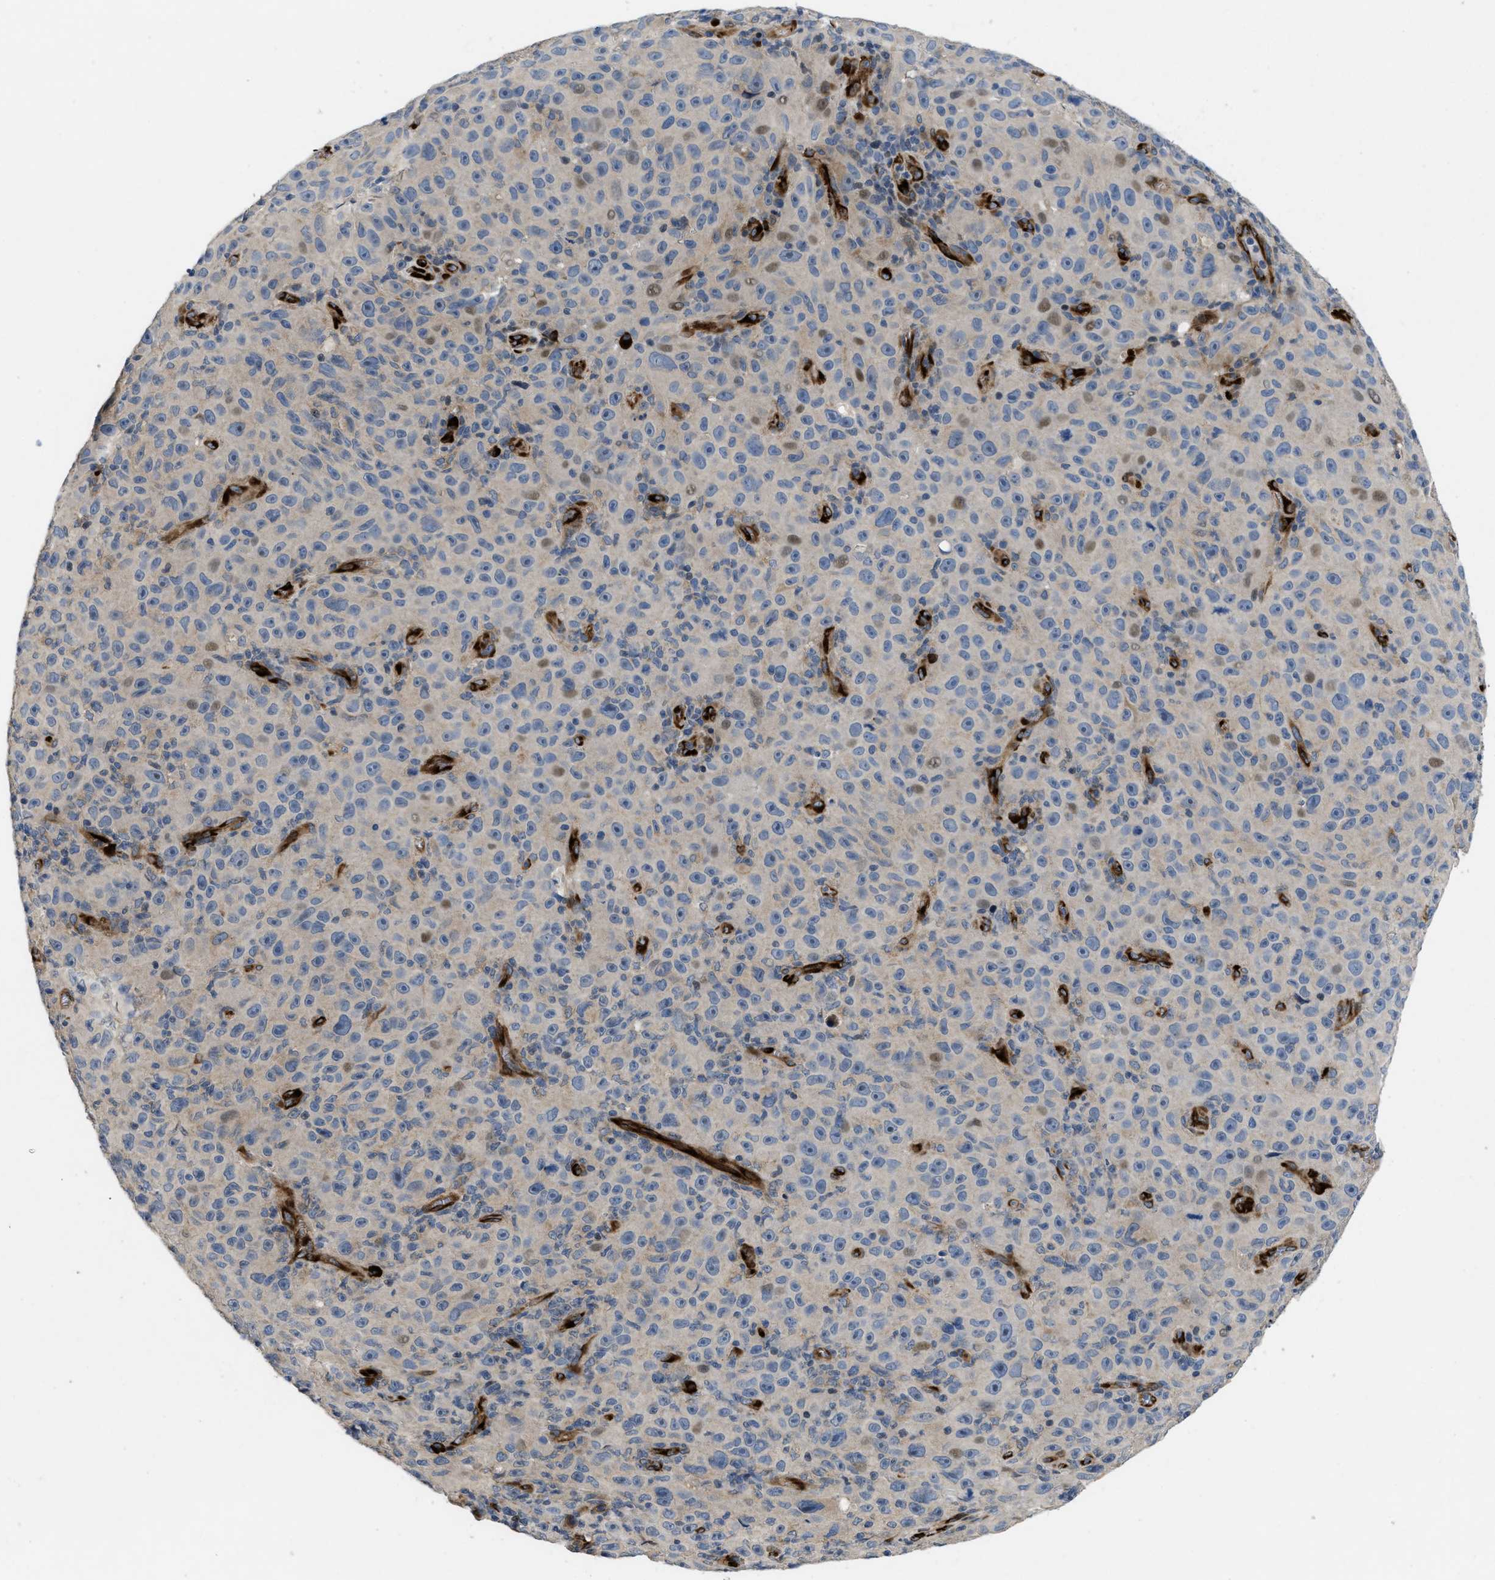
{"staining": {"intensity": "weak", "quantity": "<25%", "location": "nuclear"}, "tissue": "melanoma", "cell_type": "Tumor cells", "image_type": "cancer", "snomed": [{"axis": "morphology", "description": "Malignant melanoma, NOS"}, {"axis": "topography", "description": "Skin"}], "caption": "DAB (3,3'-diaminobenzidine) immunohistochemical staining of malignant melanoma displays no significant staining in tumor cells.", "gene": "HSPA12B", "patient": {"sex": "female", "age": 82}}